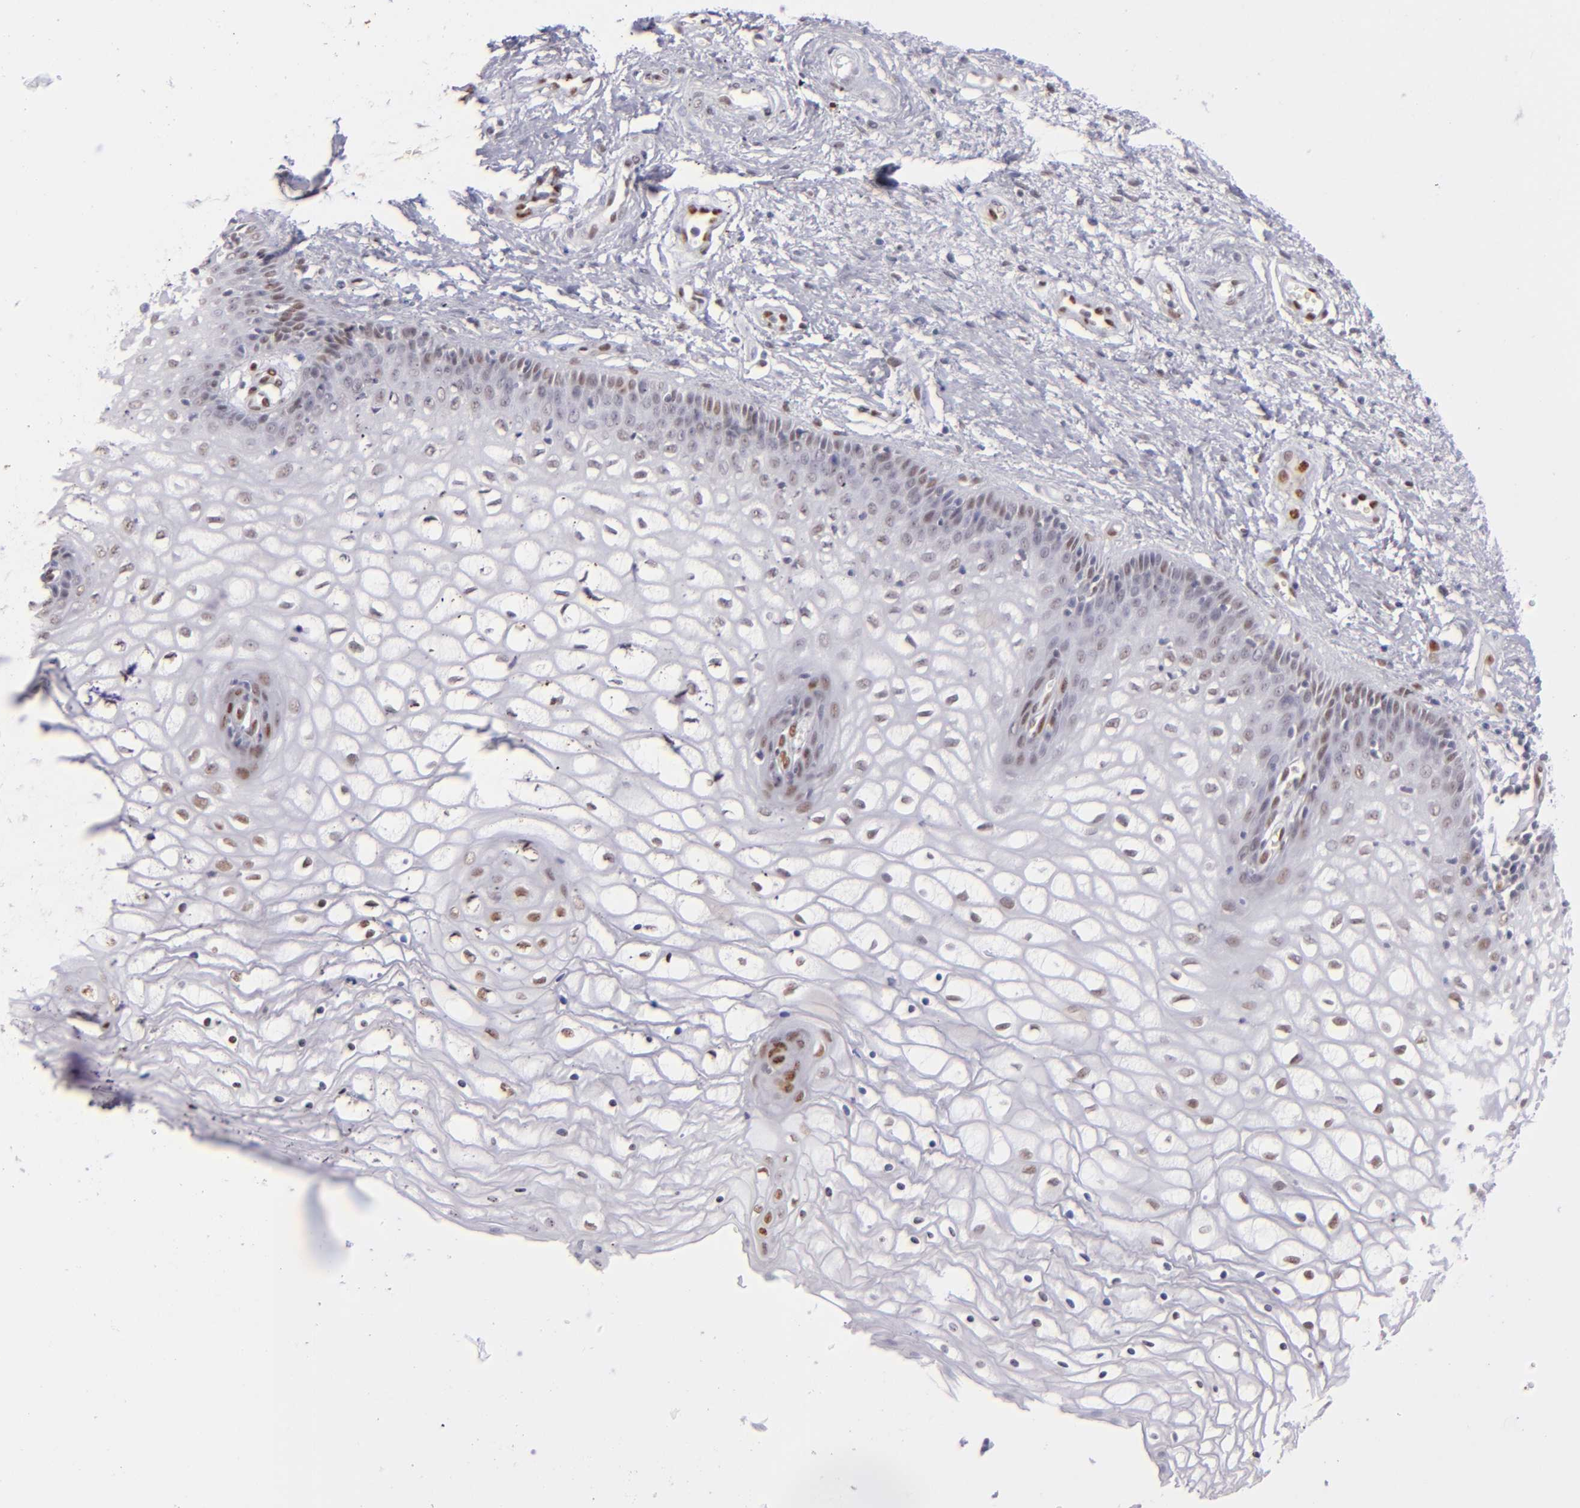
{"staining": {"intensity": "moderate", "quantity": "25%-75%", "location": "nuclear"}, "tissue": "vagina", "cell_type": "Squamous epithelial cells", "image_type": "normal", "snomed": [{"axis": "morphology", "description": "Normal tissue, NOS"}, {"axis": "topography", "description": "Vagina"}], "caption": "An image of vagina stained for a protein exhibits moderate nuclear brown staining in squamous epithelial cells. The staining was performed using DAB (3,3'-diaminobenzidine), with brown indicating positive protein expression. Nuclei are stained blue with hematoxylin.", "gene": "TOP3A", "patient": {"sex": "female", "age": 34}}